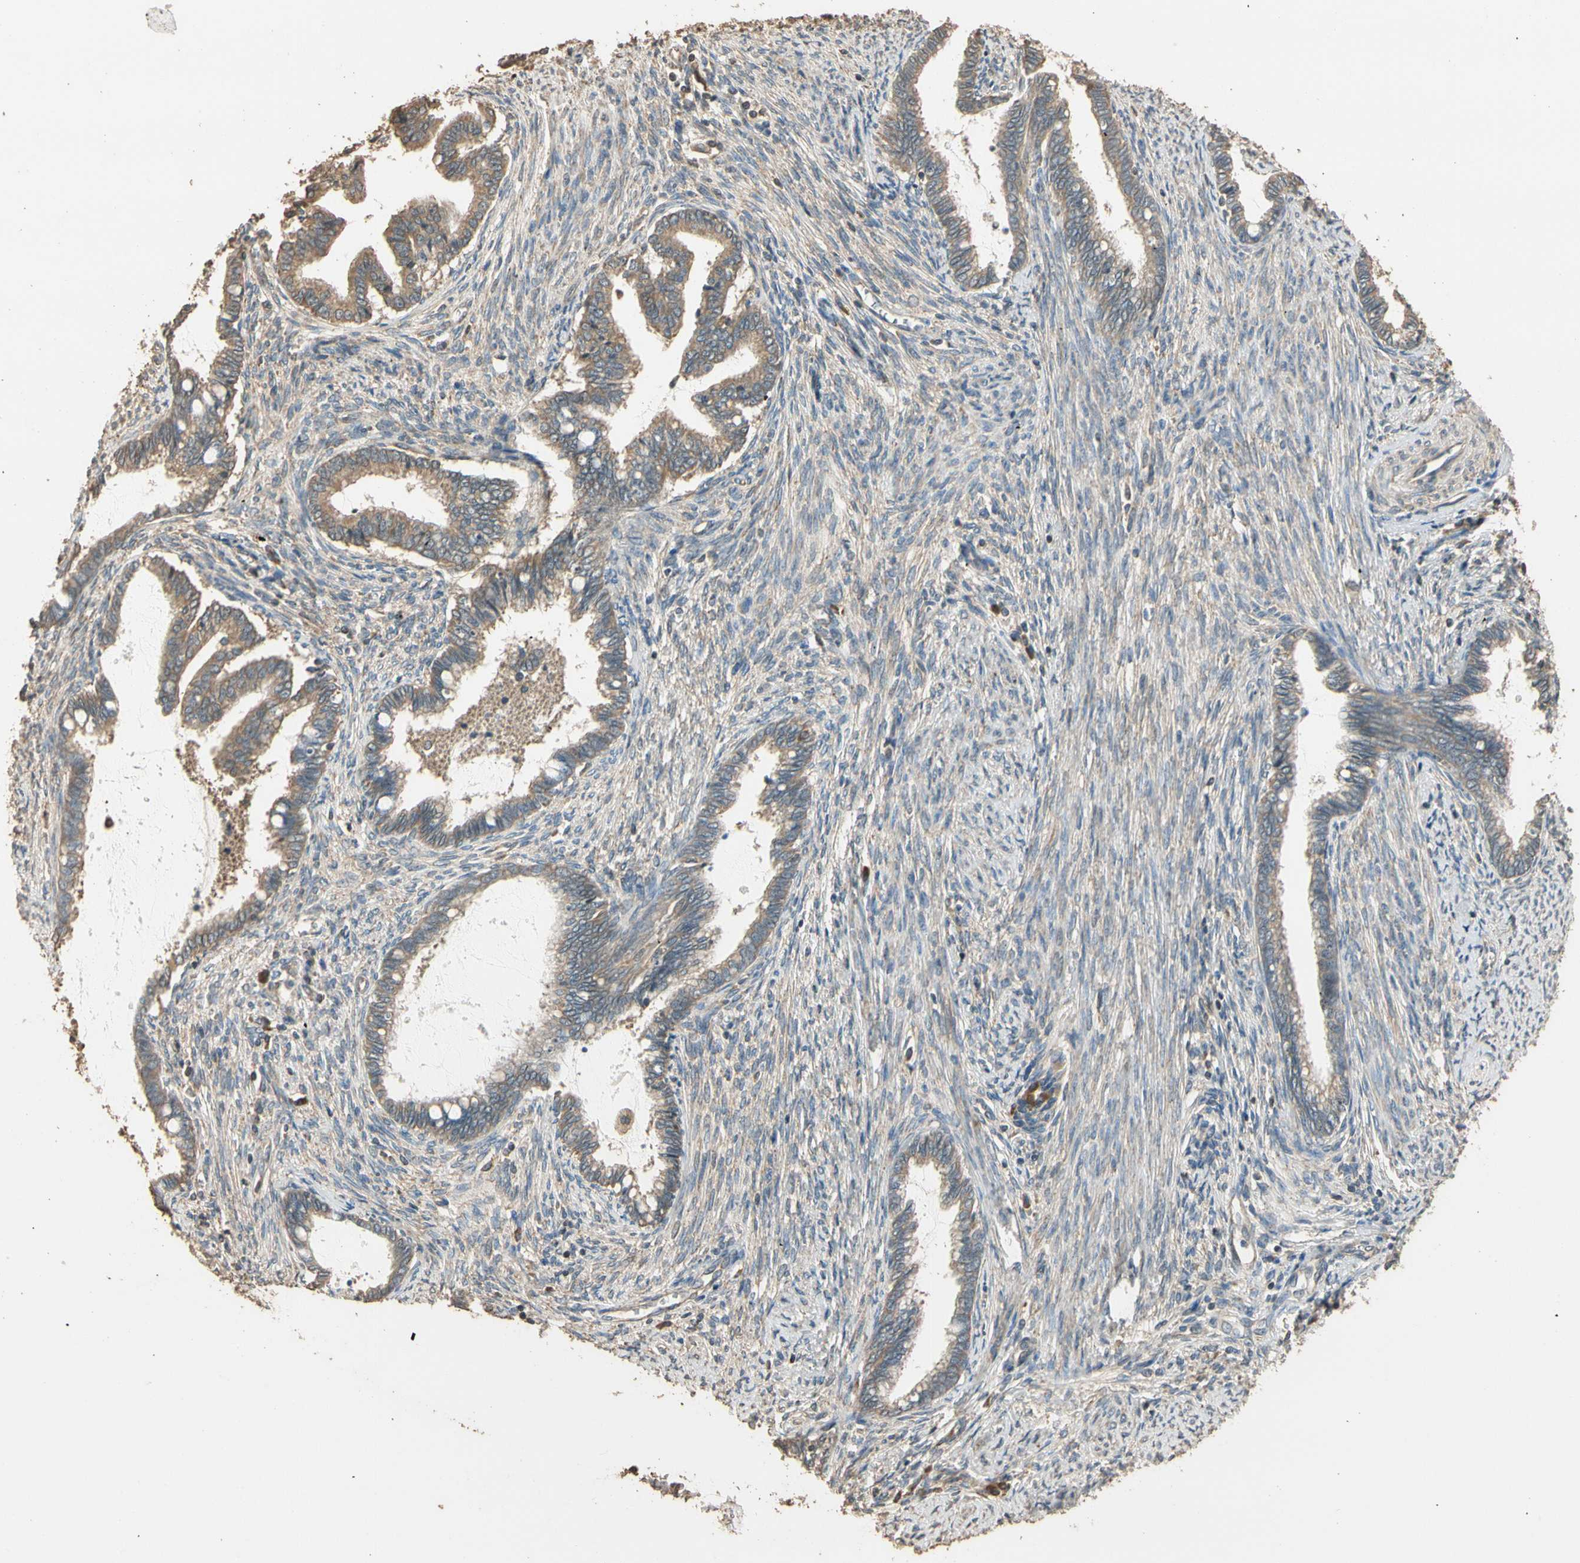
{"staining": {"intensity": "moderate", "quantity": ">75%", "location": "cytoplasmic/membranous"}, "tissue": "cervical cancer", "cell_type": "Tumor cells", "image_type": "cancer", "snomed": [{"axis": "morphology", "description": "Adenocarcinoma, NOS"}, {"axis": "topography", "description": "Cervix"}], "caption": "This is an image of immunohistochemistry (IHC) staining of cervical cancer, which shows moderate staining in the cytoplasmic/membranous of tumor cells.", "gene": "STX18", "patient": {"sex": "female", "age": 44}}